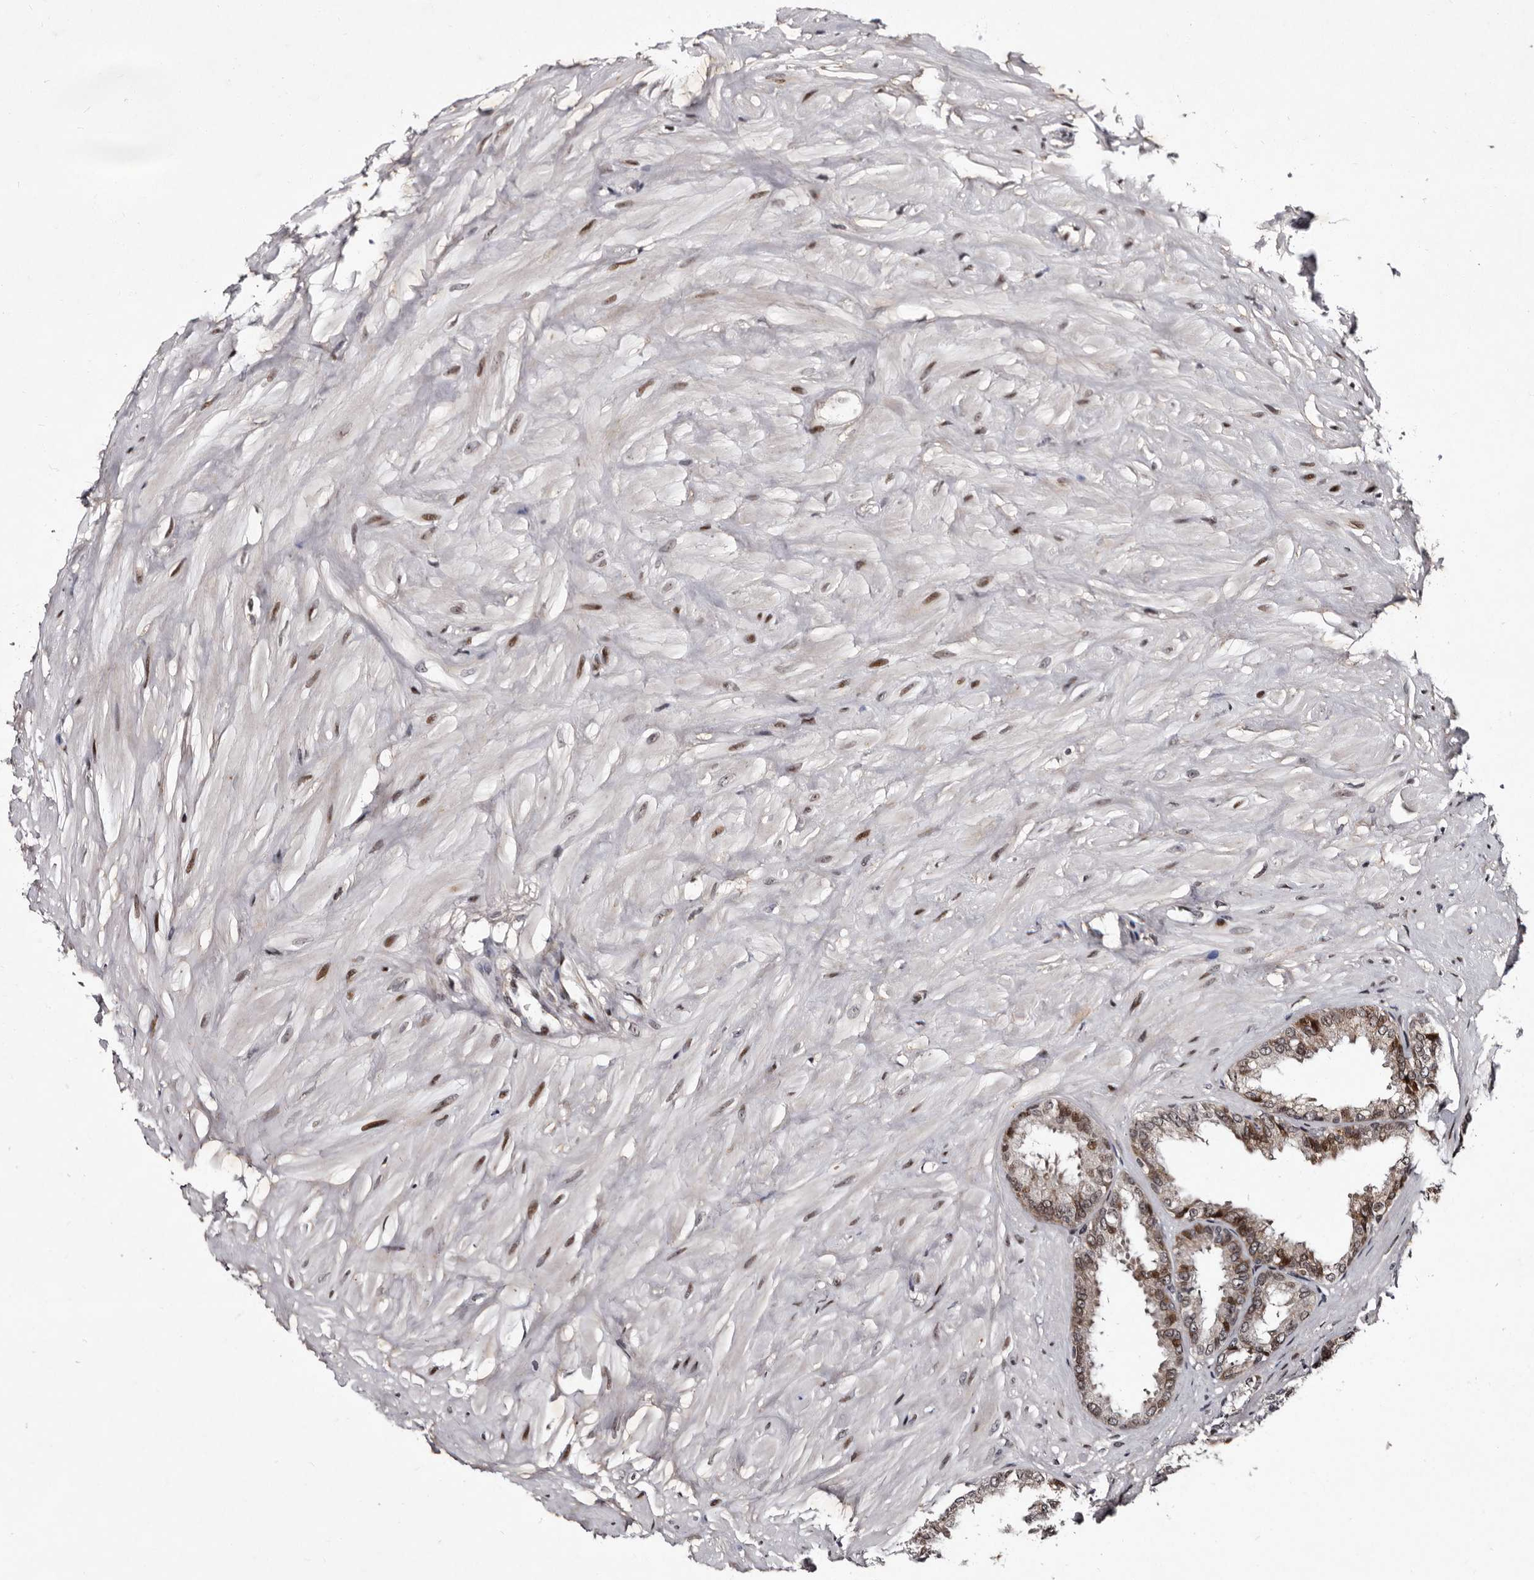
{"staining": {"intensity": "moderate", "quantity": "25%-75%", "location": "cytoplasmic/membranous,nuclear"}, "tissue": "seminal vesicle", "cell_type": "Glandular cells", "image_type": "normal", "snomed": [{"axis": "morphology", "description": "Normal tissue, NOS"}, {"axis": "topography", "description": "Seminal veicle"}], "caption": "IHC histopathology image of normal human seminal vesicle stained for a protein (brown), which demonstrates medium levels of moderate cytoplasmic/membranous,nuclear positivity in approximately 25%-75% of glandular cells.", "gene": "TNKS", "patient": {"sex": "male", "age": 64}}